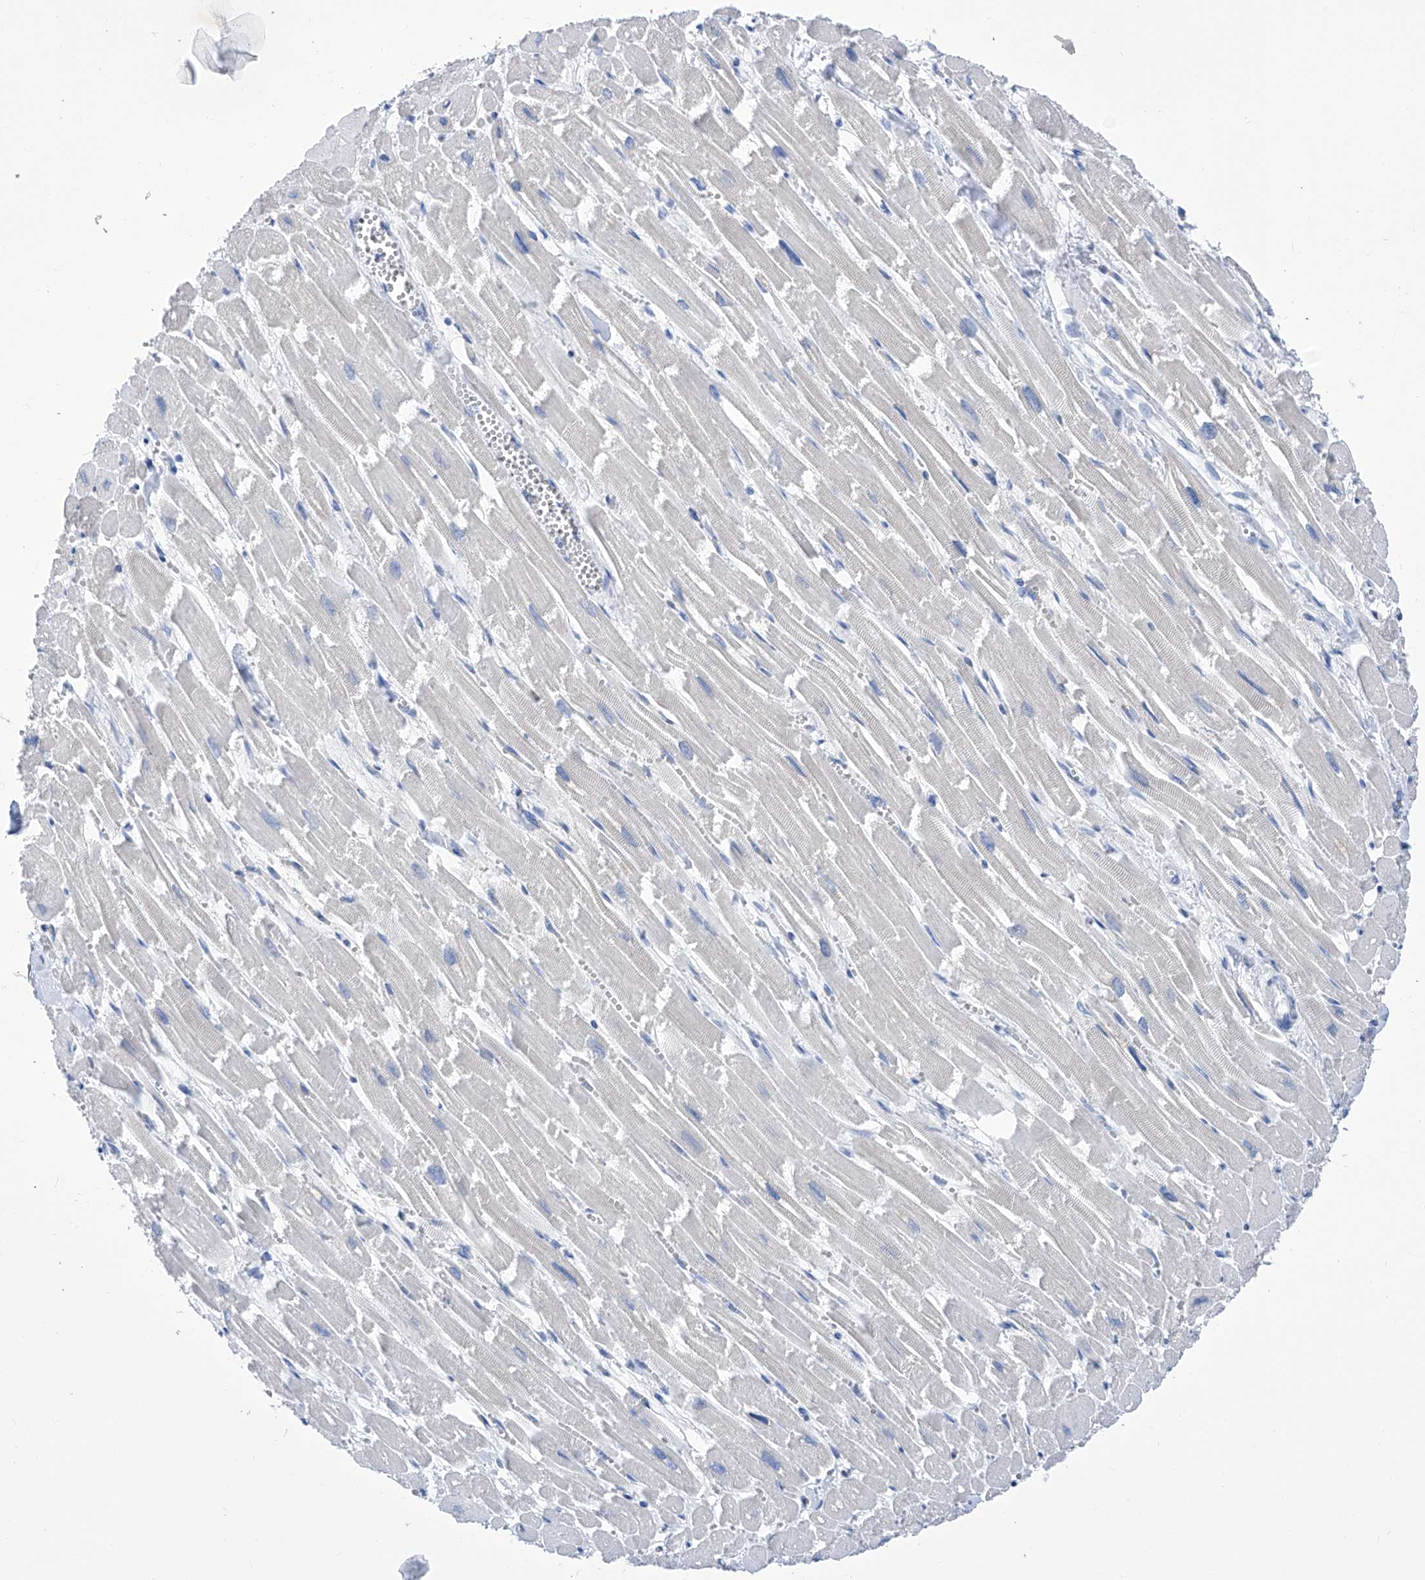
{"staining": {"intensity": "negative", "quantity": "none", "location": "none"}, "tissue": "heart muscle", "cell_type": "Cardiomyocytes", "image_type": "normal", "snomed": [{"axis": "morphology", "description": "Normal tissue, NOS"}, {"axis": "topography", "description": "Heart"}], "caption": "This histopathology image is of benign heart muscle stained with immunohistochemistry to label a protein in brown with the nuclei are counter-stained blue. There is no positivity in cardiomyocytes.", "gene": "IMPA2", "patient": {"sex": "male", "age": 54}}